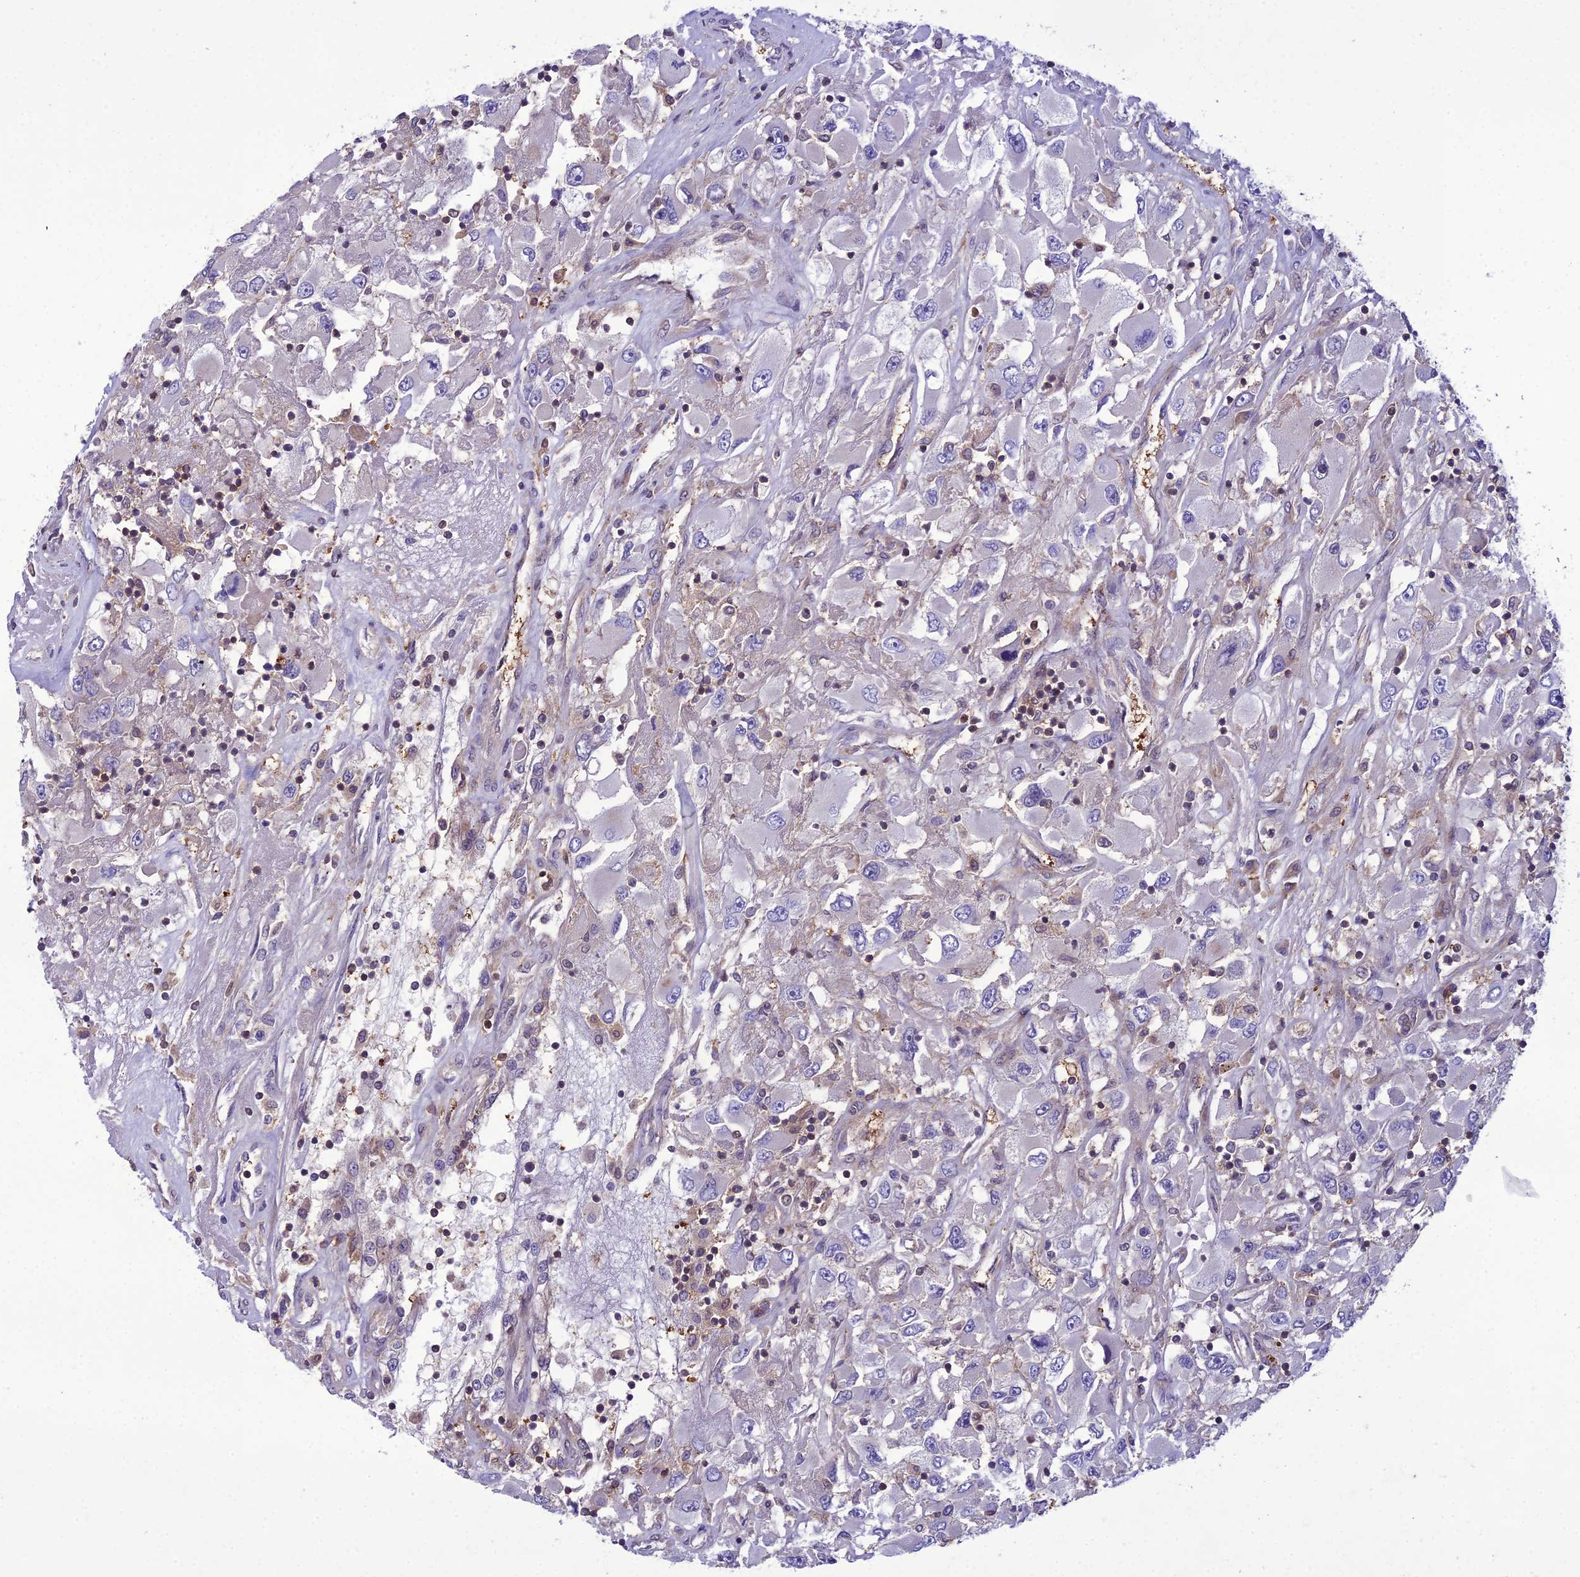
{"staining": {"intensity": "negative", "quantity": "none", "location": "none"}, "tissue": "renal cancer", "cell_type": "Tumor cells", "image_type": "cancer", "snomed": [{"axis": "morphology", "description": "Adenocarcinoma, NOS"}, {"axis": "topography", "description": "Kidney"}], "caption": "Histopathology image shows no significant protein staining in tumor cells of renal cancer.", "gene": "GDF6", "patient": {"sex": "female", "age": 52}}